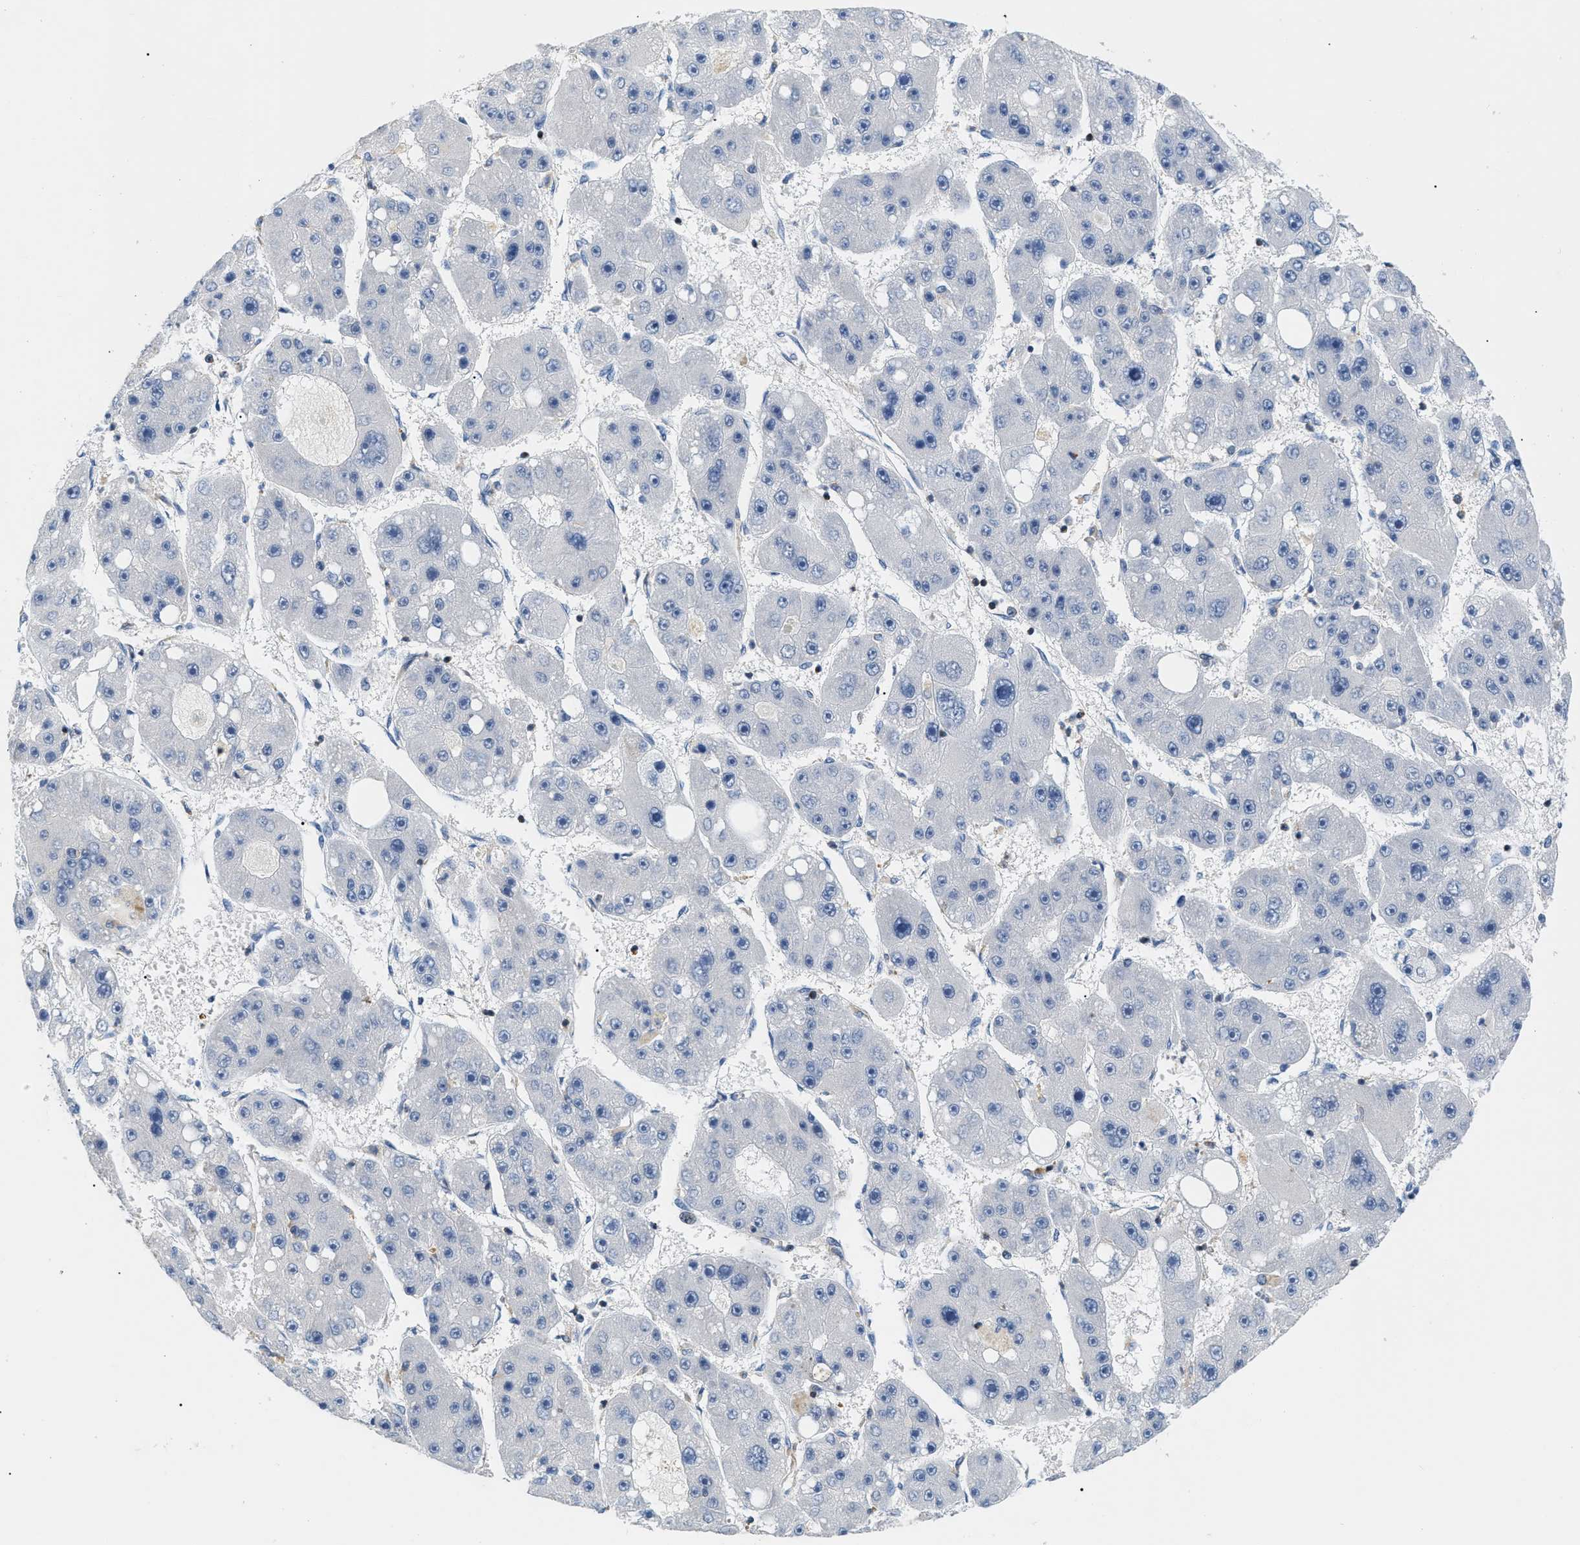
{"staining": {"intensity": "negative", "quantity": "none", "location": "none"}, "tissue": "liver cancer", "cell_type": "Tumor cells", "image_type": "cancer", "snomed": [{"axis": "morphology", "description": "Carcinoma, Hepatocellular, NOS"}, {"axis": "topography", "description": "Liver"}], "caption": "This is a photomicrograph of immunohistochemistry (IHC) staining of liver cancer (hepatocellular carcinoma), which shows no positivity in tumor cells.", "gene": "INPP5D", "patient": {"sex": "female", "age": 61}}